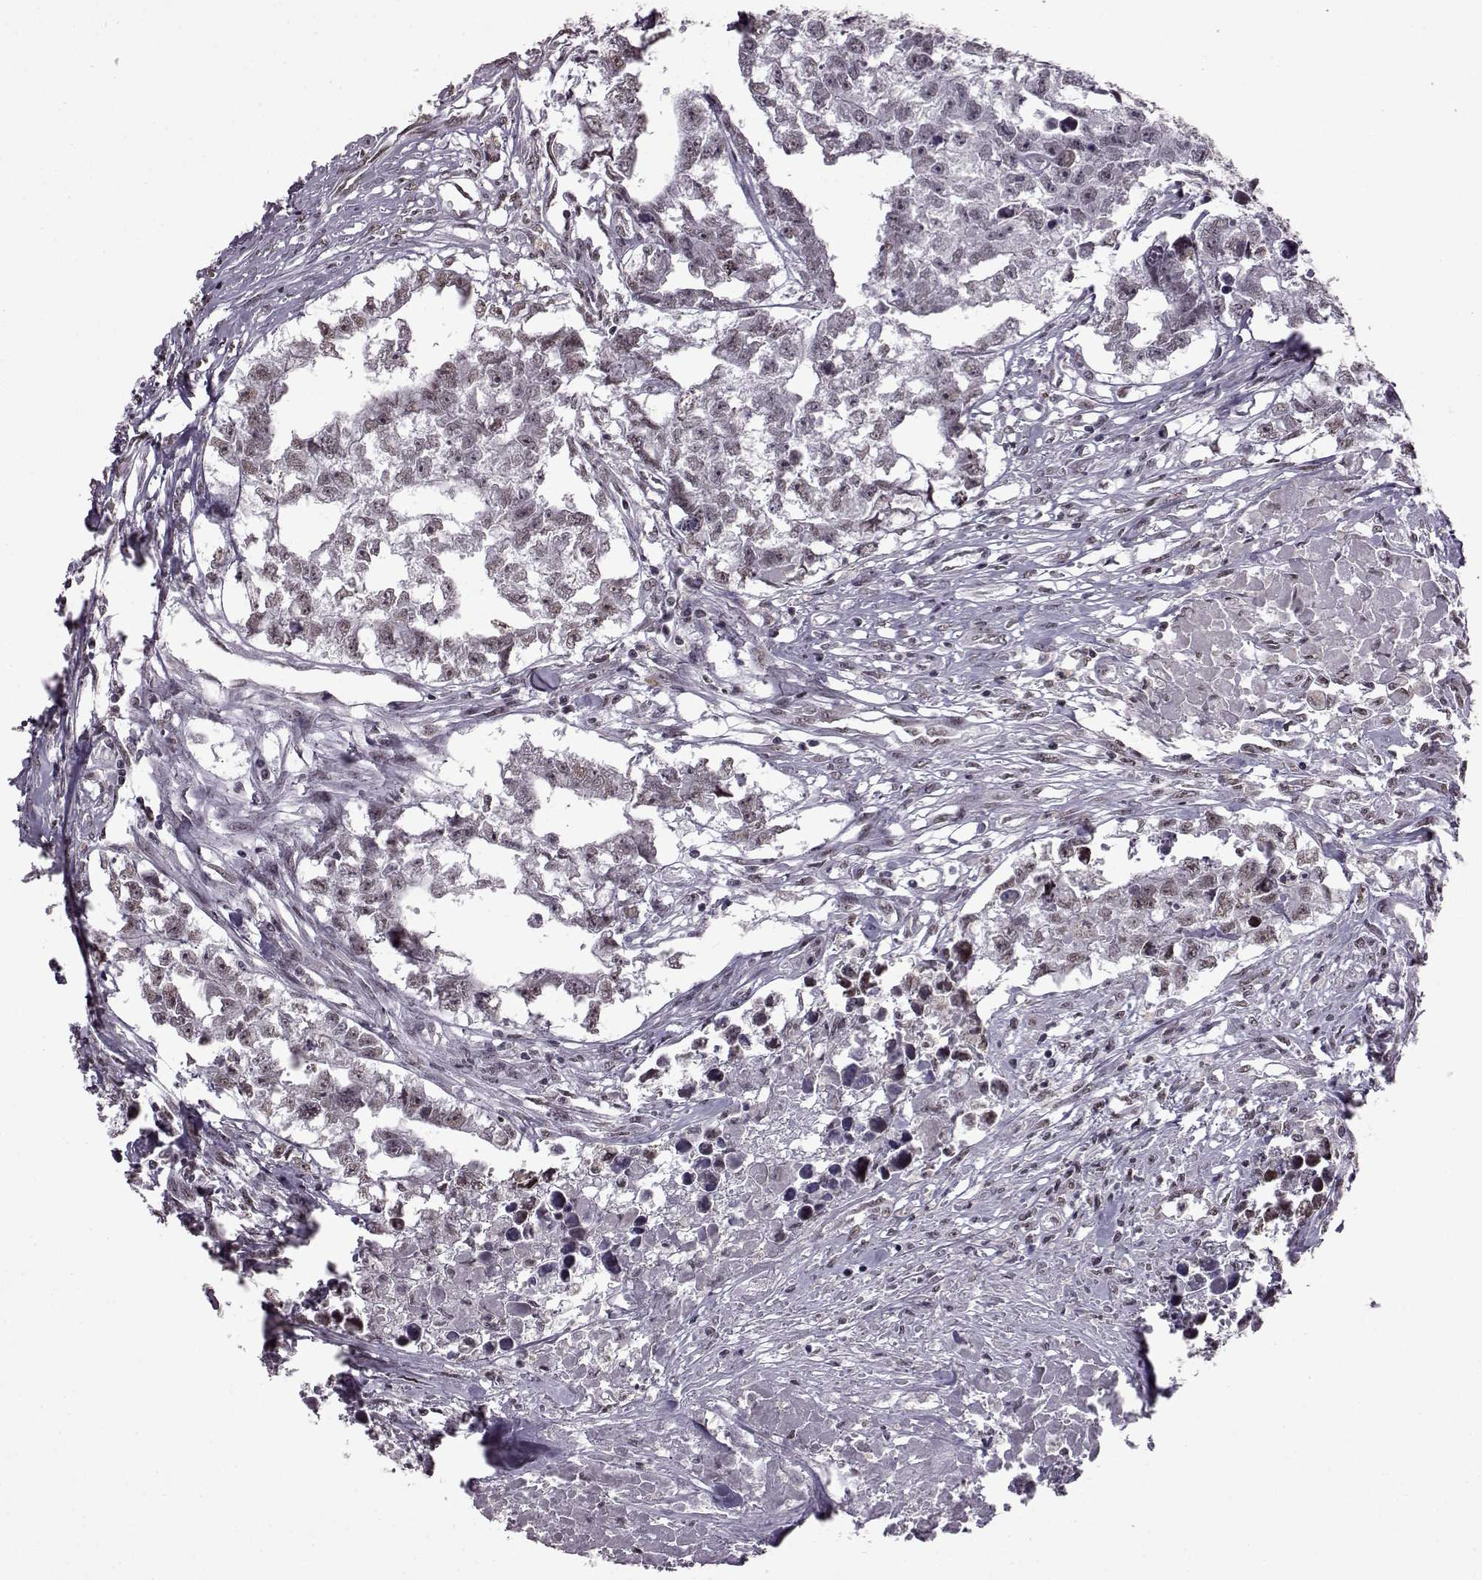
{"staining": {"intensity": "negative", "quantity": "none", "location": "none"}, "tissue": "testis cancer", "cell_type": "Tumor cells", "image_type": "cancer", "snomed": [{"axis": "morphology", "description": "Carcinoma, Embryonal, NOS"}, {"axis": "morphology", "description": "Teratoma, malignant, NOS"}, {"axis": "topography", "description": "Testis"}], "caption": "Micrograph shows no protein positivity in tumor cells of testis cancer tissue.", "gene": "SLC28A2", "patient": {"sex": "male", "age": 44}}